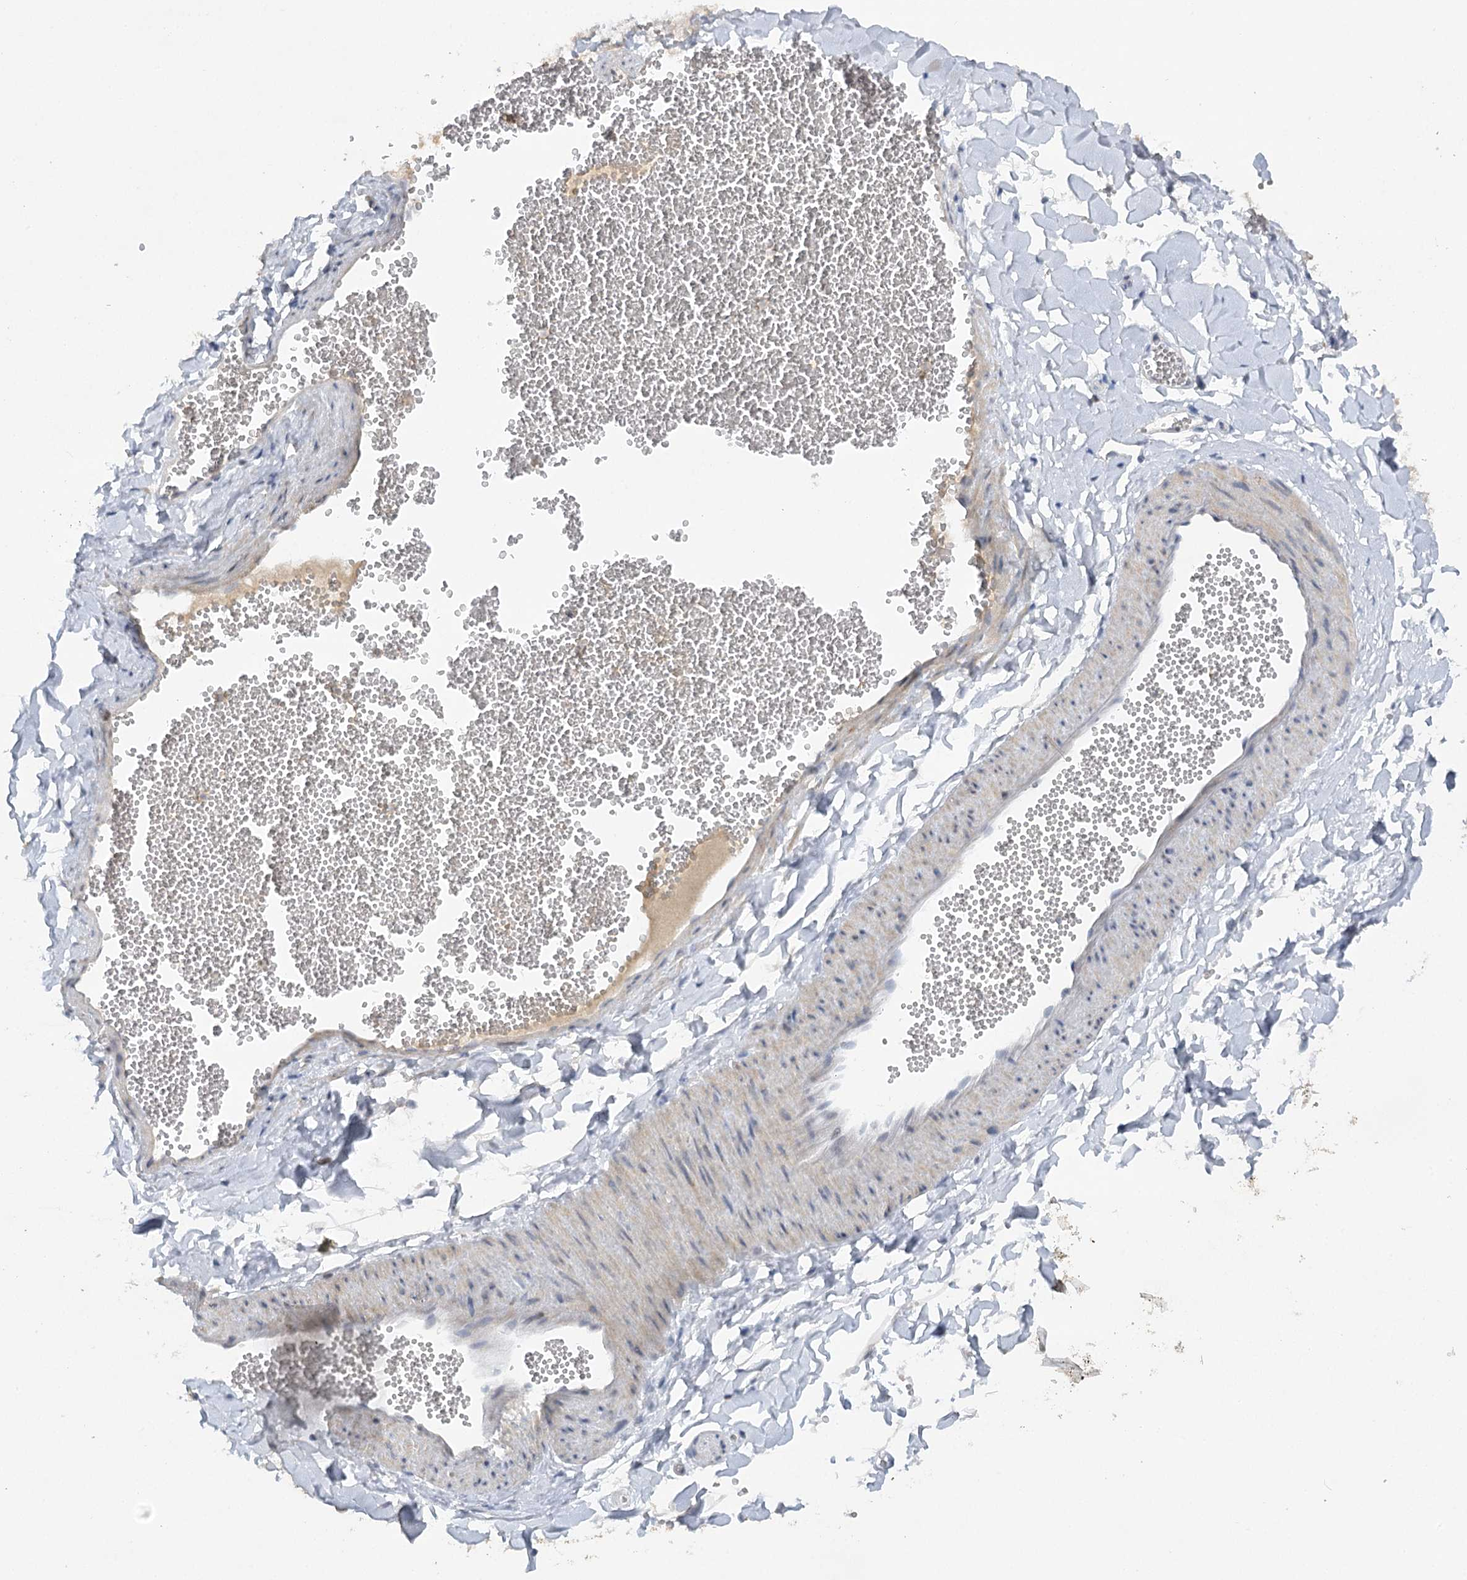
{"staining": {"intensity": "moderate", "quantity": ">75%", "location": "cytoplasmic/membranous"}, "tissue": "adipose tissue", "cell_type": "Adipocytes", "image_type": "normal", "snomed": [{"axis": "morphology", "description": "Normal tissue, NOS"}, {"axis": "topography", "description": "Gallbladder"}, {"axis": "topography", "description": "Peripheral nerve tissue"}], "caption": "Immunohistochemistry of benign adipose tissue reveals medium levels of moderate cytoplasmic/membranous staining in about >75% of adipocytes. The staining was performed using DAB (3,3'-diaminobenzidine), with brown indicating positive protein expression. Nuclei are stained blue with hematoxylin.", "gene": "TRAF3IP1", "patient": {"sex": "male", "age": 38}}